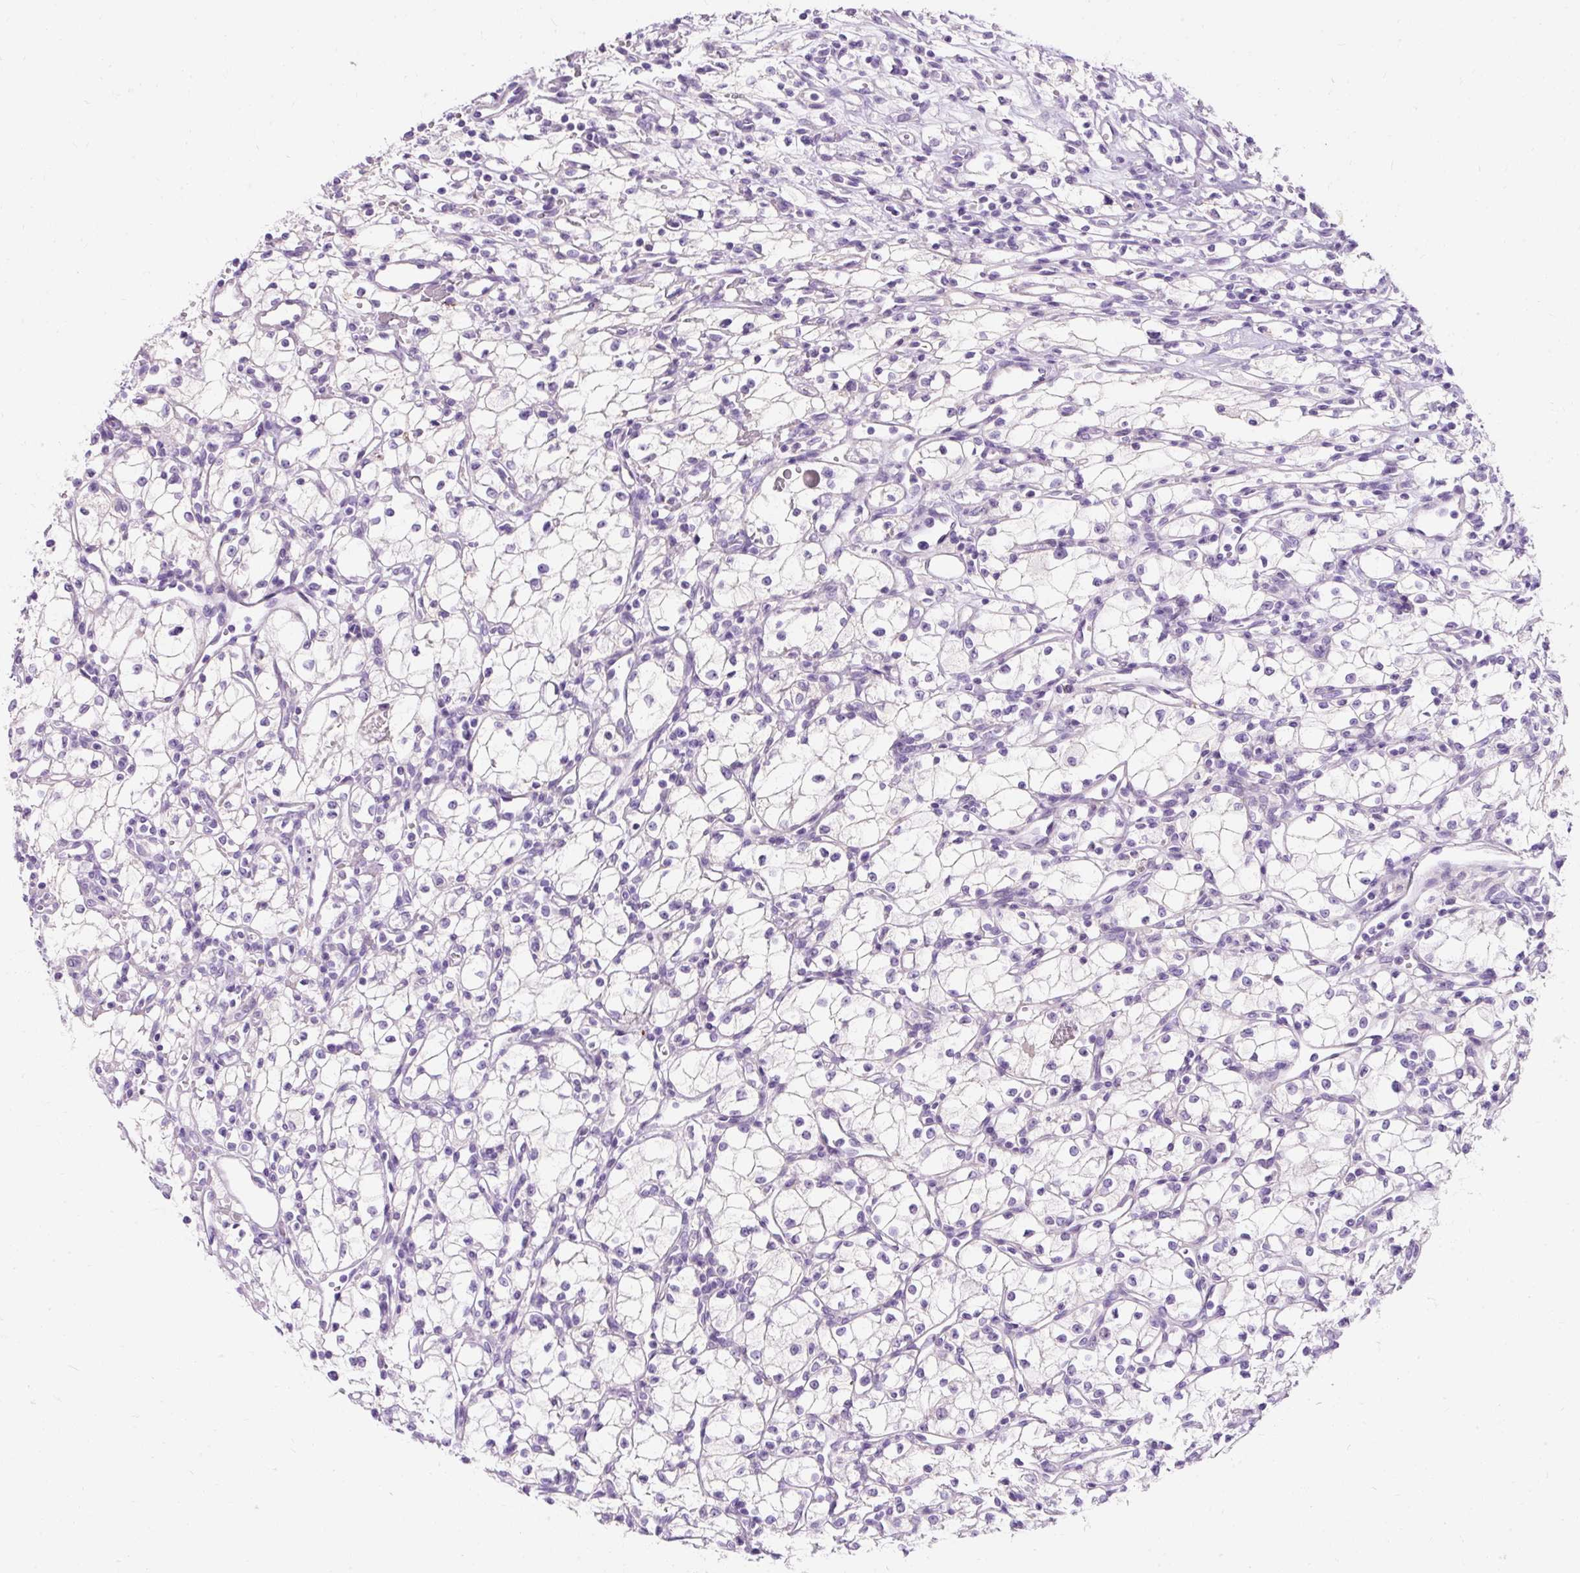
{"staining": {"intensity": "negative", "quantity": "none", "location": "none"}, "tissue": "renal cancer", "cell_type": "Tumor cells", "image_type": "cancer", "snomed": [{"axis": "morphology", "description": "Adenocarcinoma, NOS"}, {"axis": "topography", "description": "Kidney"}], "caption": "Tumor cells show no significant protein staining in renal adenocarcinoma.", "gene": "CLDN25", "patient": {"sex": "male", "age": 59}}